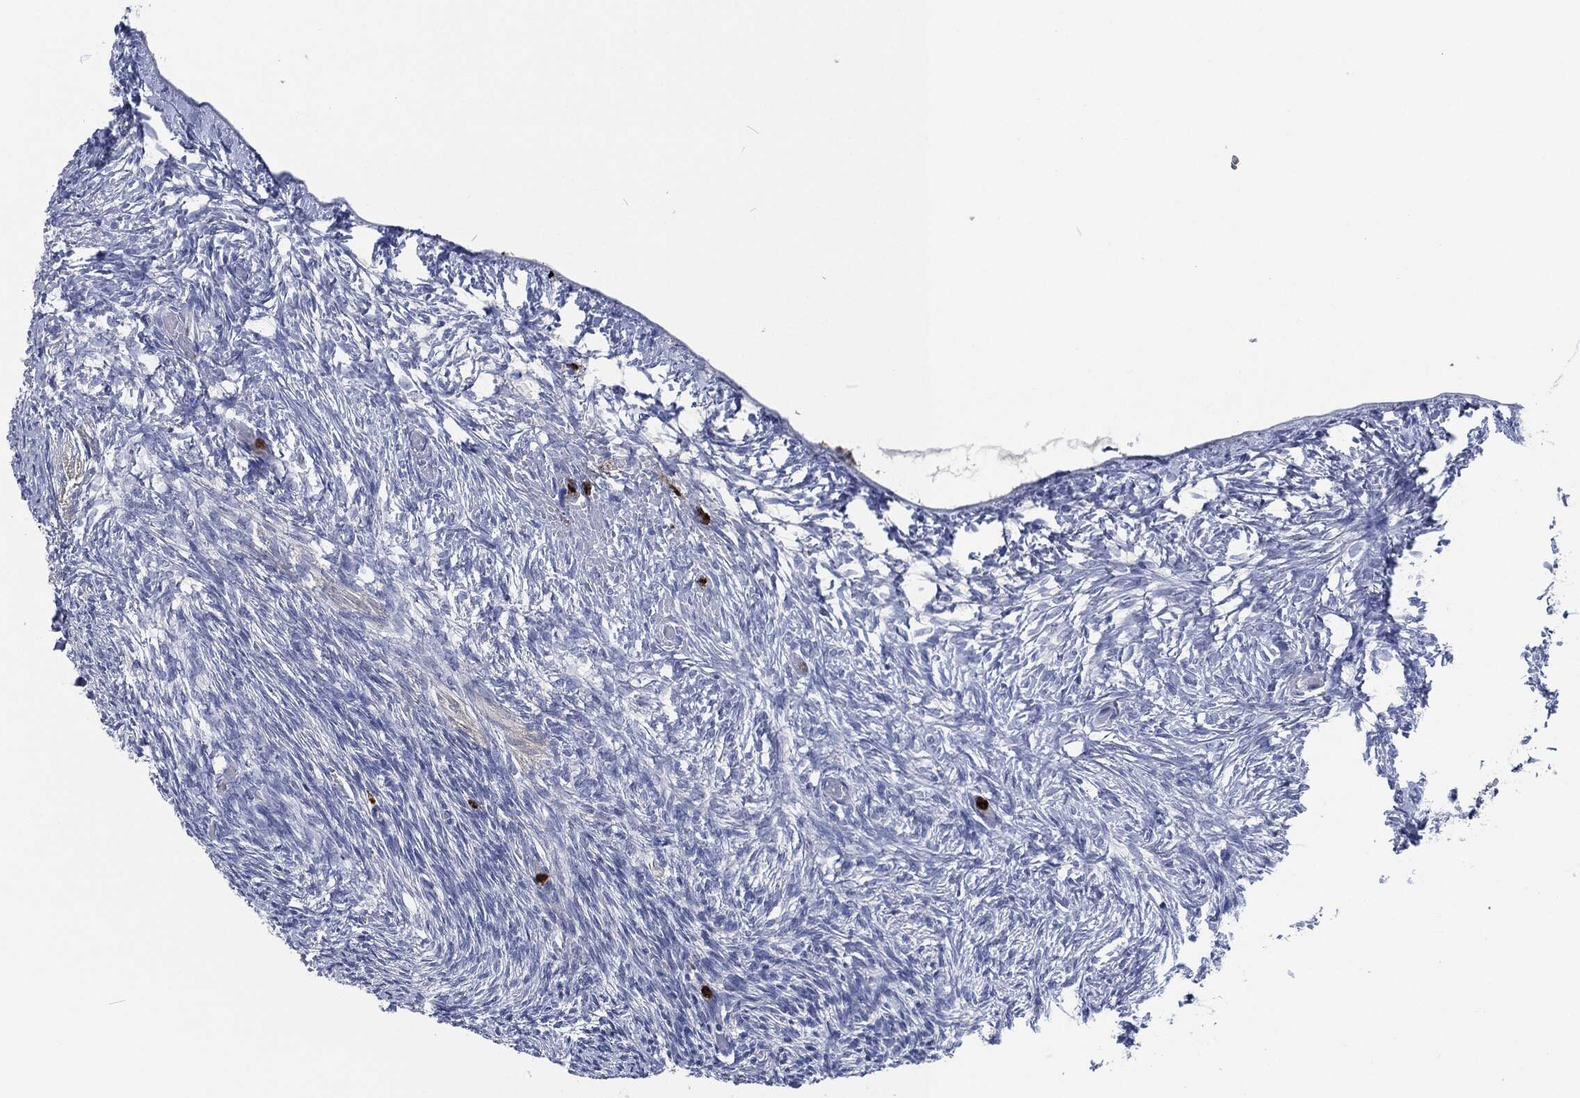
{"staining": {"intensity": "negative", "quantity": "none", "location": "none"}, "tissue": "ovary", "cell_type": "Follicle cells", "image_type": "normal", "snomed": [{"axis": "morphology", "description": "Normal tissue, NOS"}, {"axis": "topography", "description": "Ovary"}], "caption": "DAB immunohistochemical staining of normal human ovary demonstrates no significant positivity in follicle cells.", "gene": "MPO", "patient": {"sex": "female", "age": 39}}